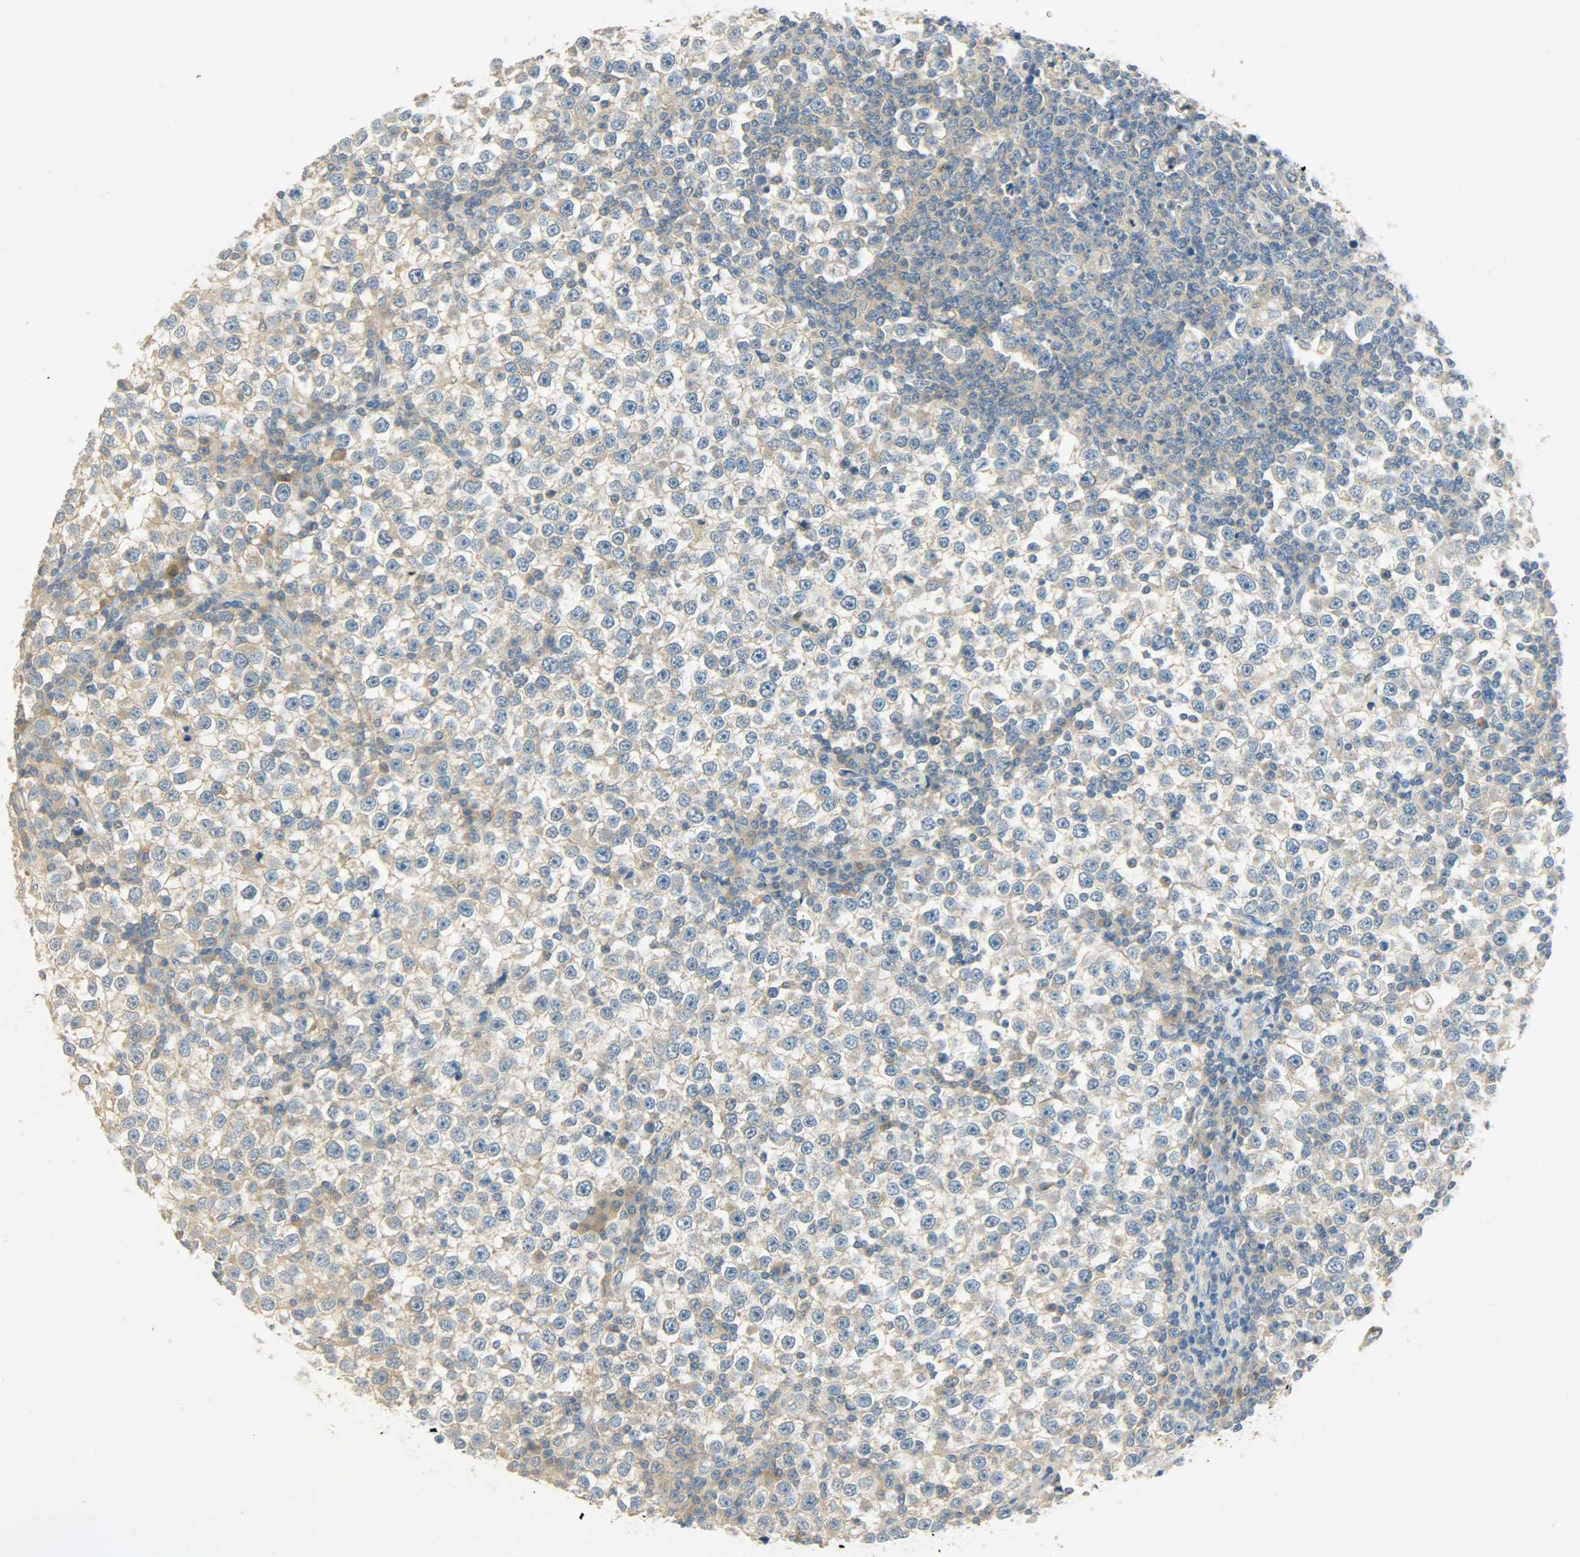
{"staining": {"intensity": "moderate", "quantity": ">75%", "location": "cytoplasmic/membranous"}, "tissue": "testis cancer", "cell_type": "Tumor cells", "image_type": "cancer", "snomed": [{"axis": "morphology", "description": "Seminoma, NOS"}, {"axis": "topography", "description": "Testis"}], "caption": "An immunohistochemistry (IHC) photomicrograph of neoplastic tissue is shown. Protein staining in brown highlights moderate cytoplasmic/membranous positivity in testis cancer (seminoma) within tumor cells.", "gene": "DSG2", "patient": {"sex": "male", "age": 65}}